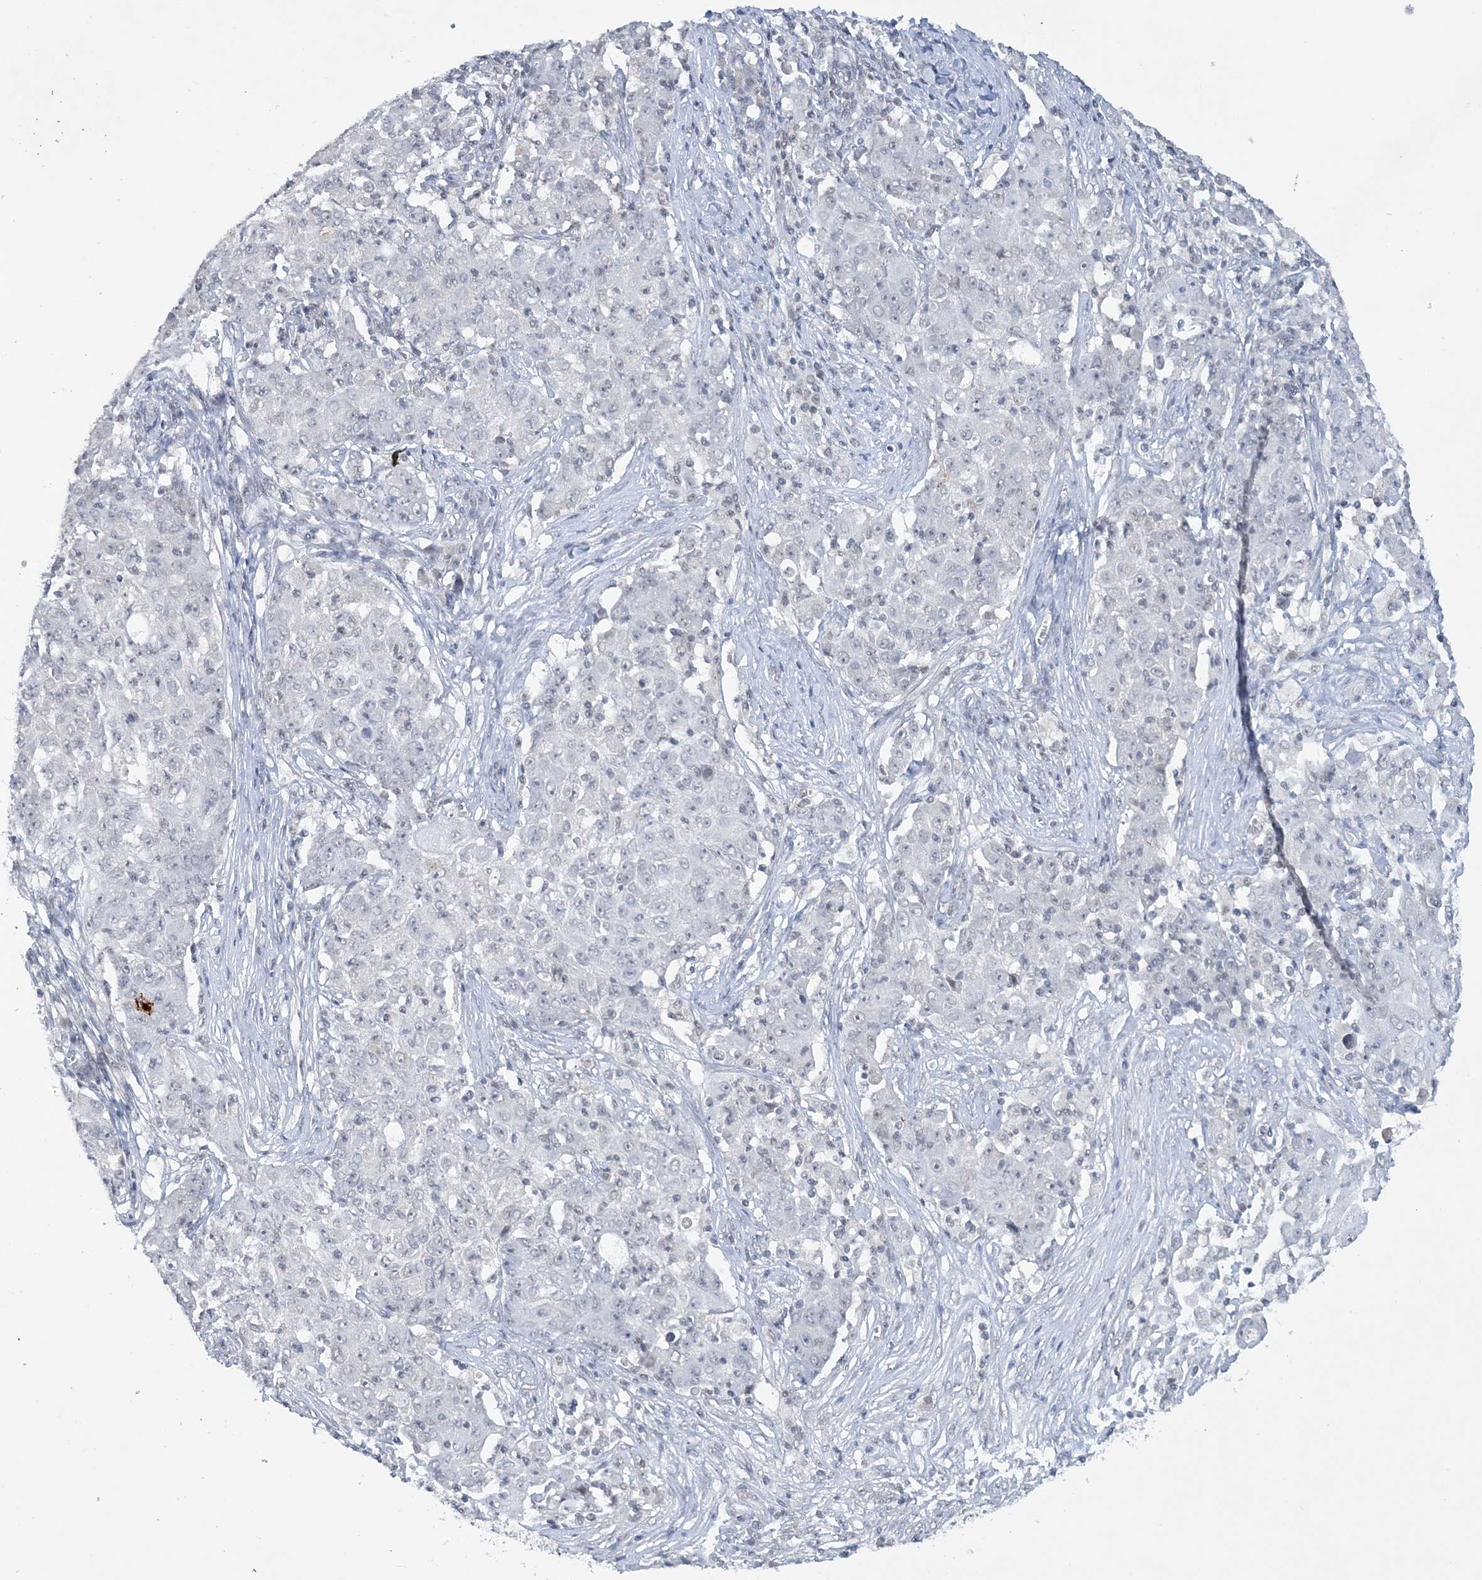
{"staining": {"intensity": "negative", "quantity": "none", "location": "none"}, "tissue": "ovarian cancer", "cell_type": "Tumor cells", "image_type": "cancer", "snomed": [{"axis": "morphology", "description": "Carcinoma, endometroid"}, {"axis": "topography", "description": "Ovary"}], "caption": "IHC of endometroid carcinoma (ovarian) exhibits no expression in tumor cells.", "gene": "KMT2D", "patient": {"sex": "female", "age": 42}}